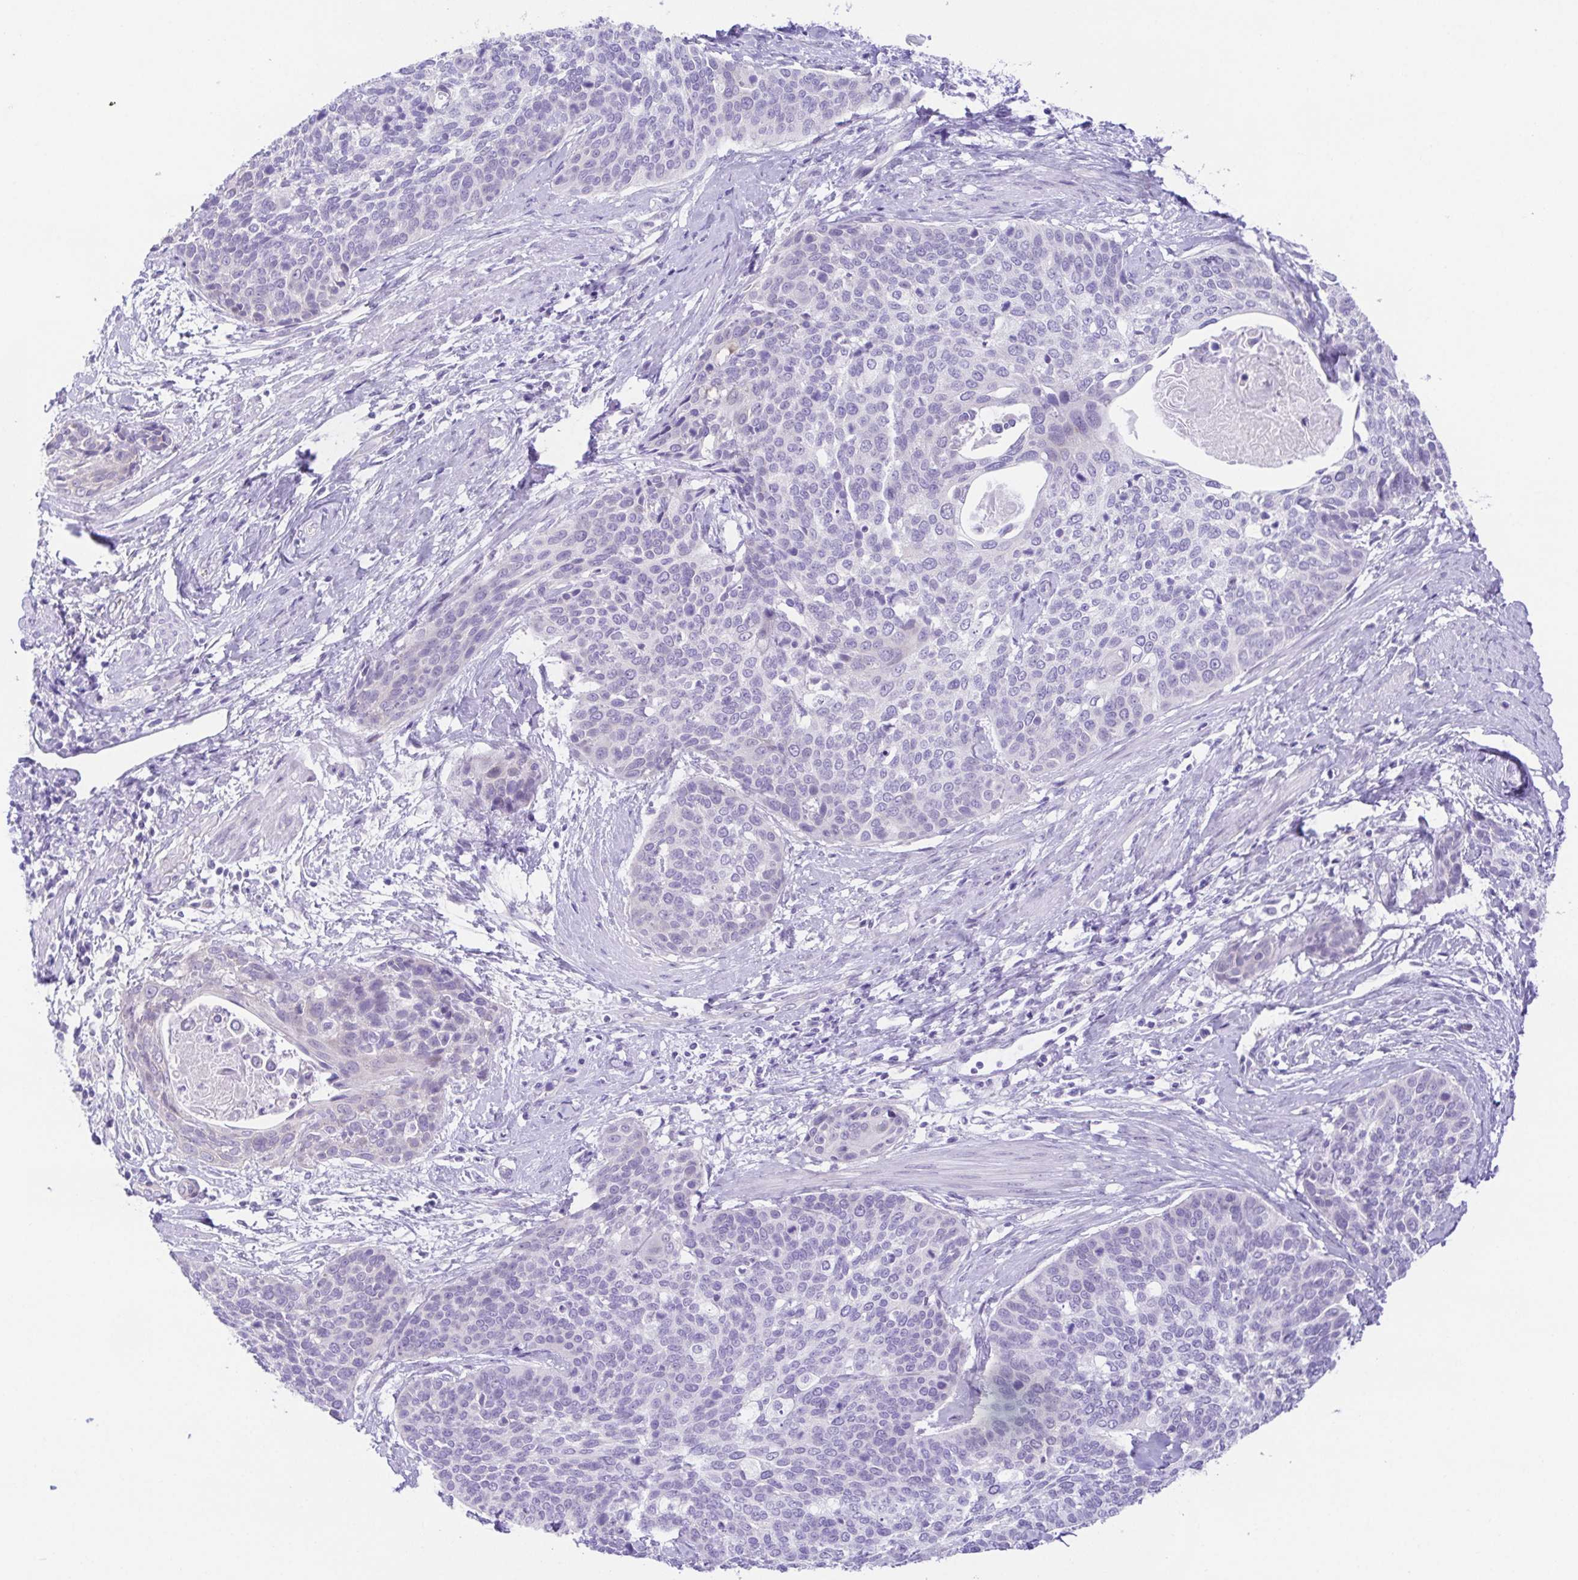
{"staining": {"intensity": "negative", "quantity": "none", "location": "none"}, "tissue": "cervical cancer", "cell_type": "Tumor cells", "image_type": "cancer", "snomed": [{"axis": "morphology", "description": "Squamous cell carcinoma, NOS"}, {"axis": "topography", "description": "Cervix"}], "caption": "There is no significant positivity in tumor cells of cervical cancer (squamous cell carcinoma).", "gene": "LUZP4", "patient": {"sex": "female", "age": 69}}